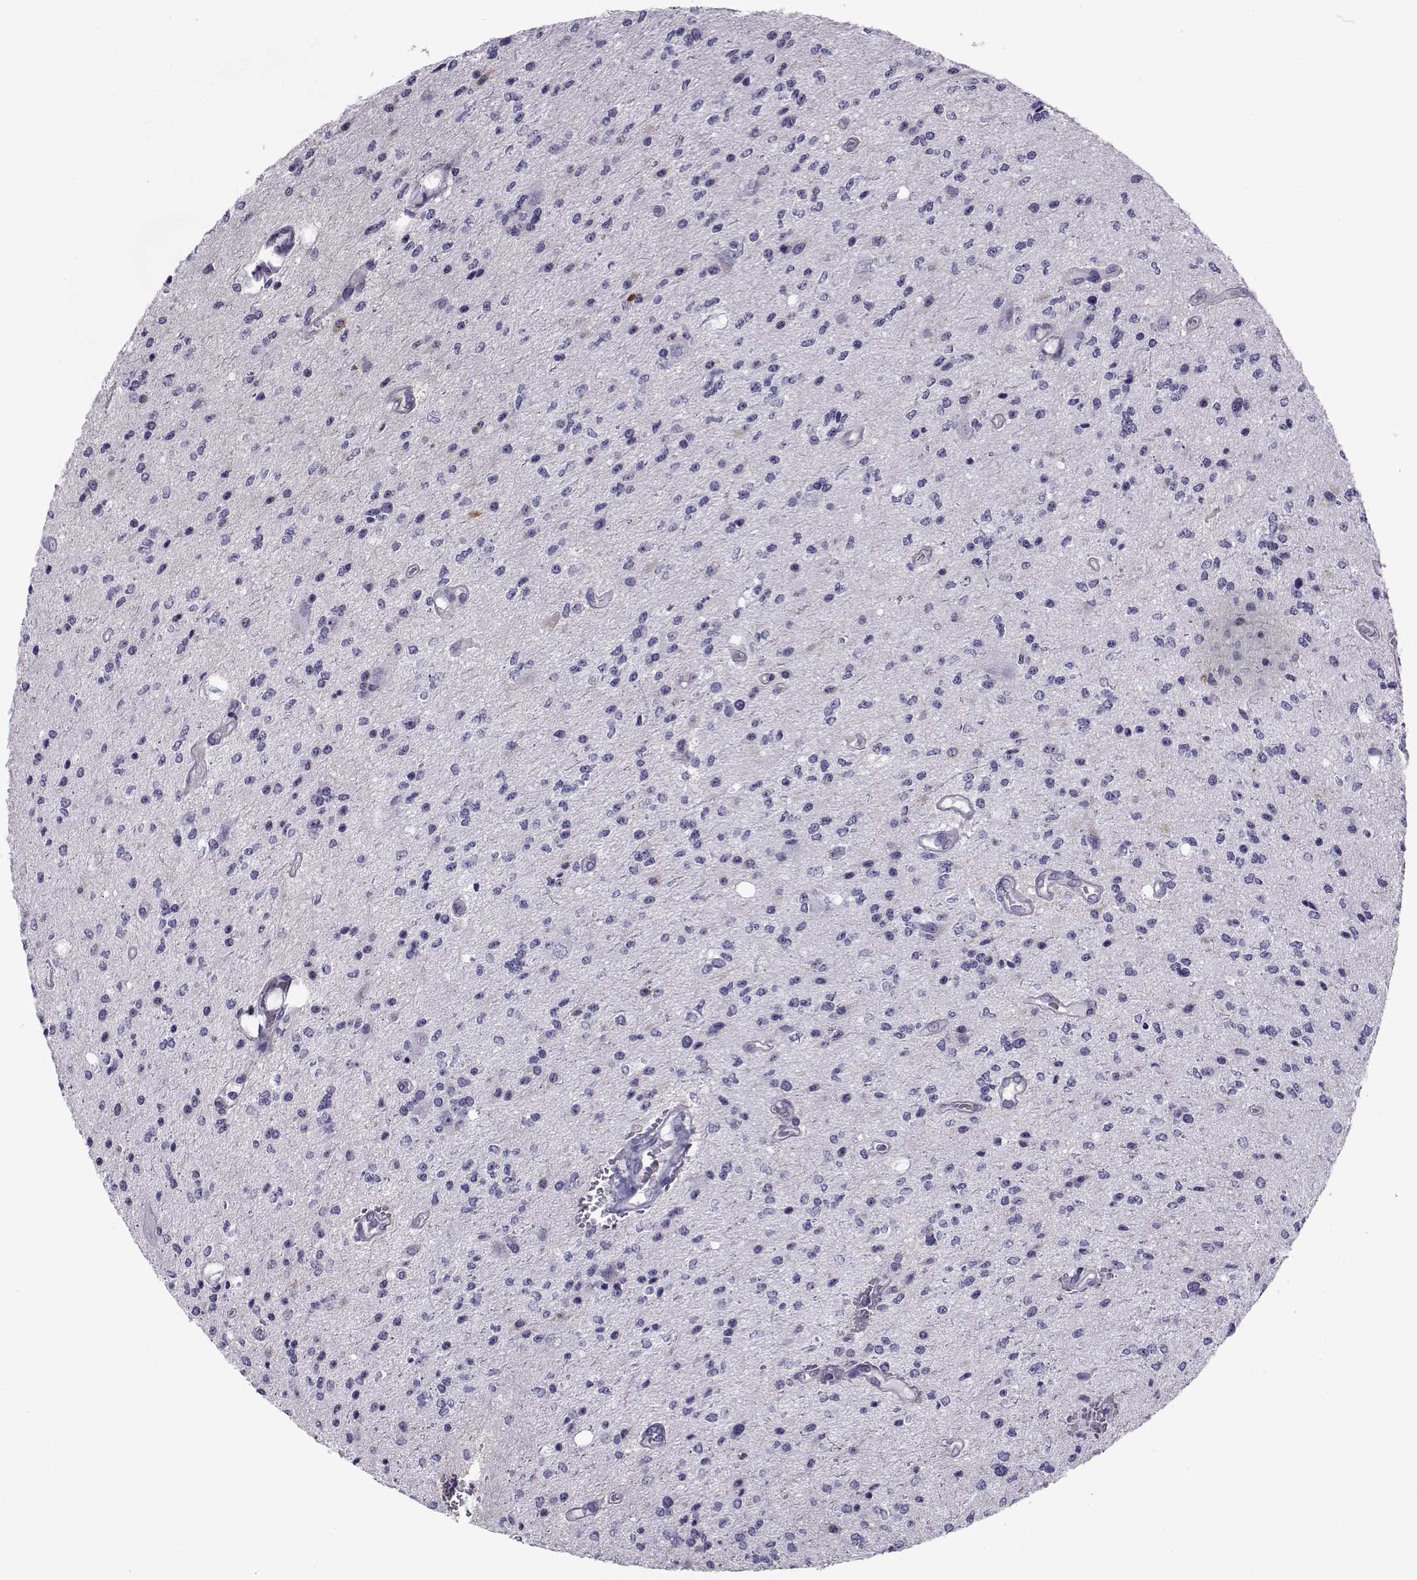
{"staining": {"intensity": "negative", "quantity": "none", "location": "none"}, "tissue": "glioma", "cell_type": "Tumor cells", "image_type": "cancer", "snomed": [{"axis": "morphology", "description": "Glioma, malignant, Low grade"}, {"axis": "topography", "description": "Brain"}], "caption": "Human glioma stained for a protein using immunohistochemistry shows no positivity in tumor cells.", "gene": "COL22A1", "patient": {"sex": "male", "age": 67}}